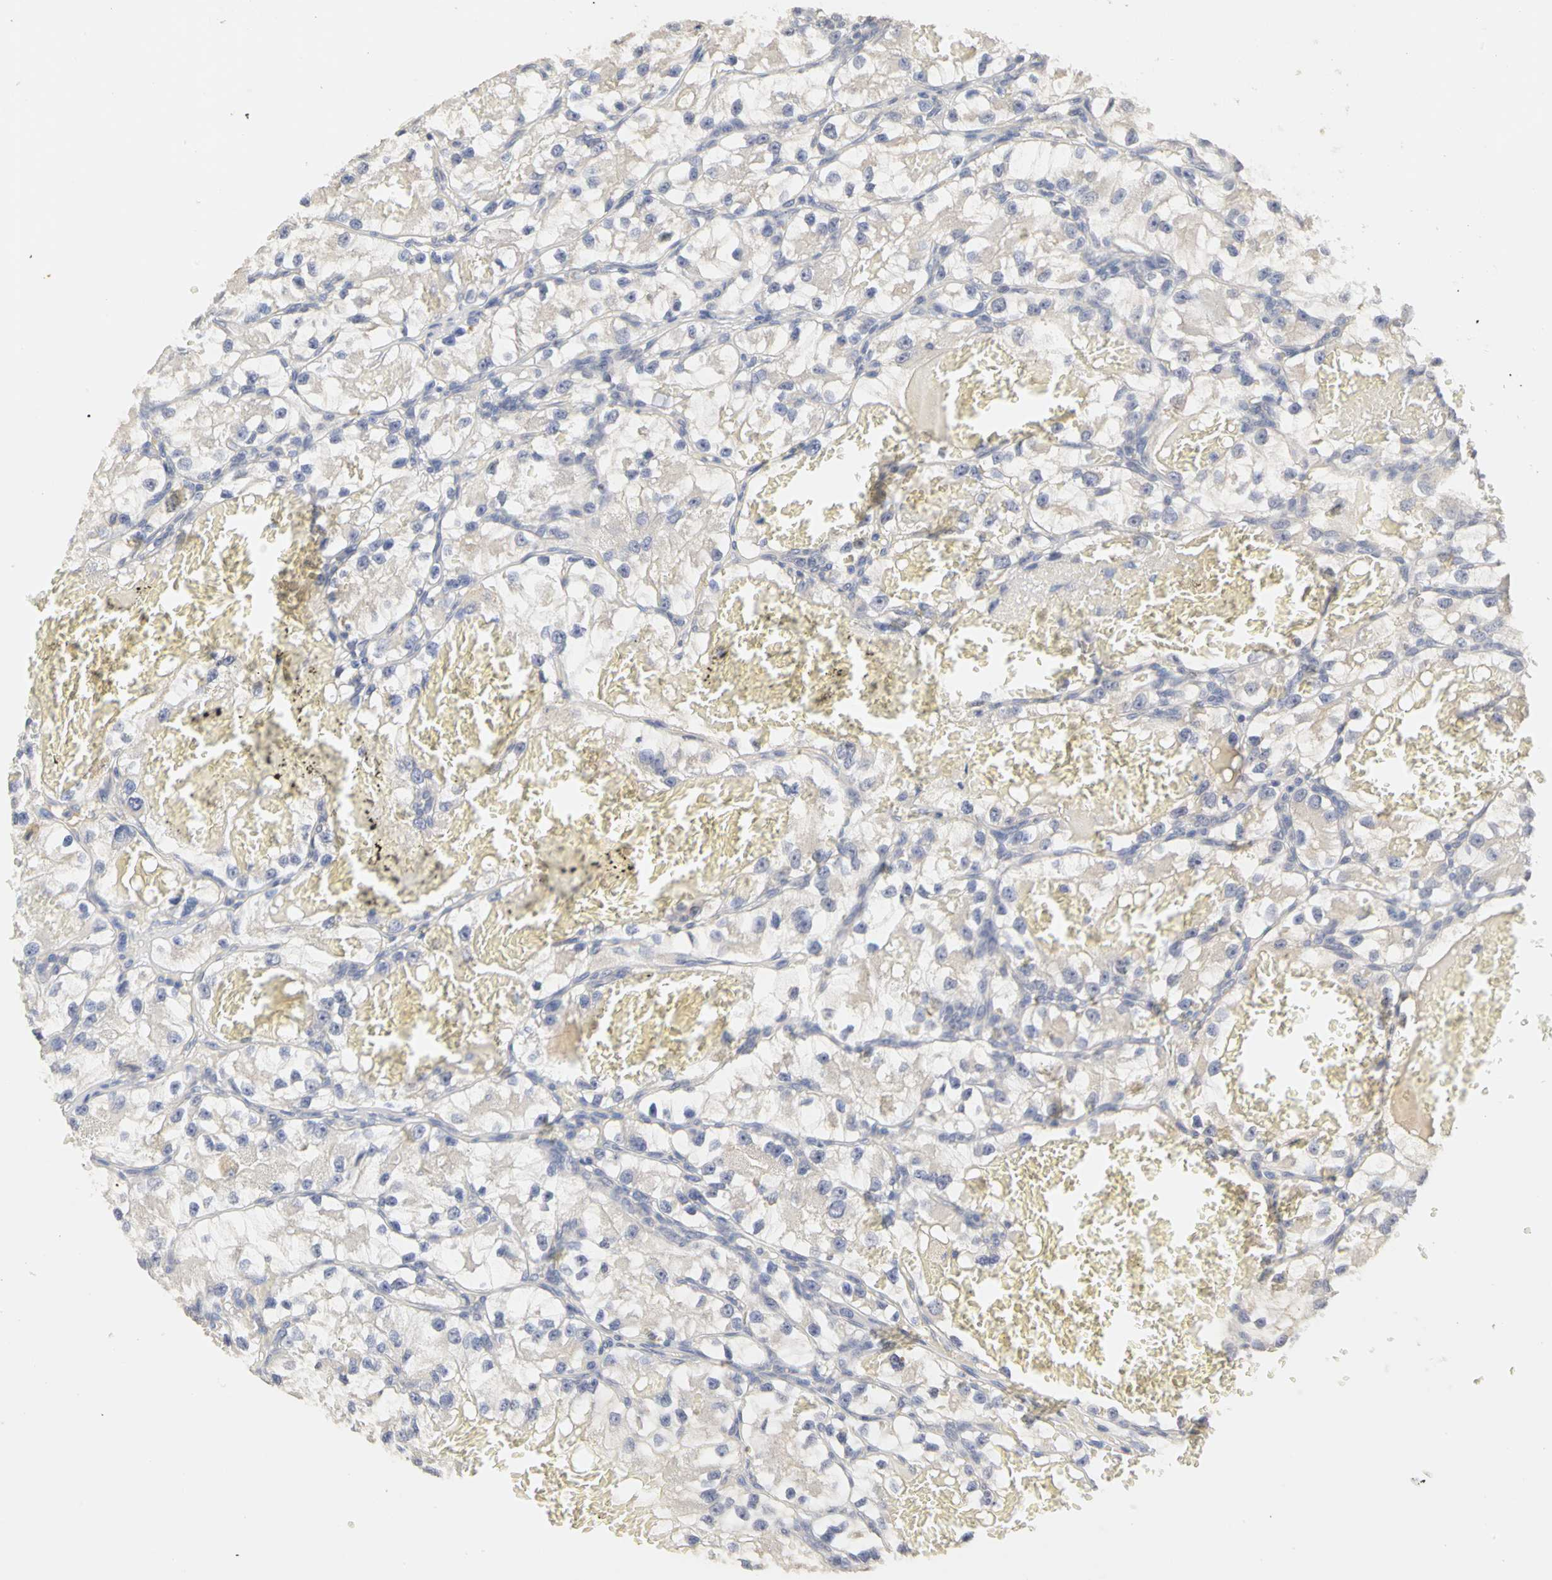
{"staining": {"intensity": "negative", "quantity": "none", "location": "none"}, "tissue": "renal cancer", "cell_type": "Tumor cells", "image_type": "cancer", "snomed": [{"axis": "morphology", "description": "Adenocarcinoma, NOS"}, {"axis": "topography", "description": "Kidney"}], "caption": "Tumor cells show no significant staining in renal cancer (adenocarcinoma).", "gene": "PGR", "patient": {"sex": "female", "age": 57}}